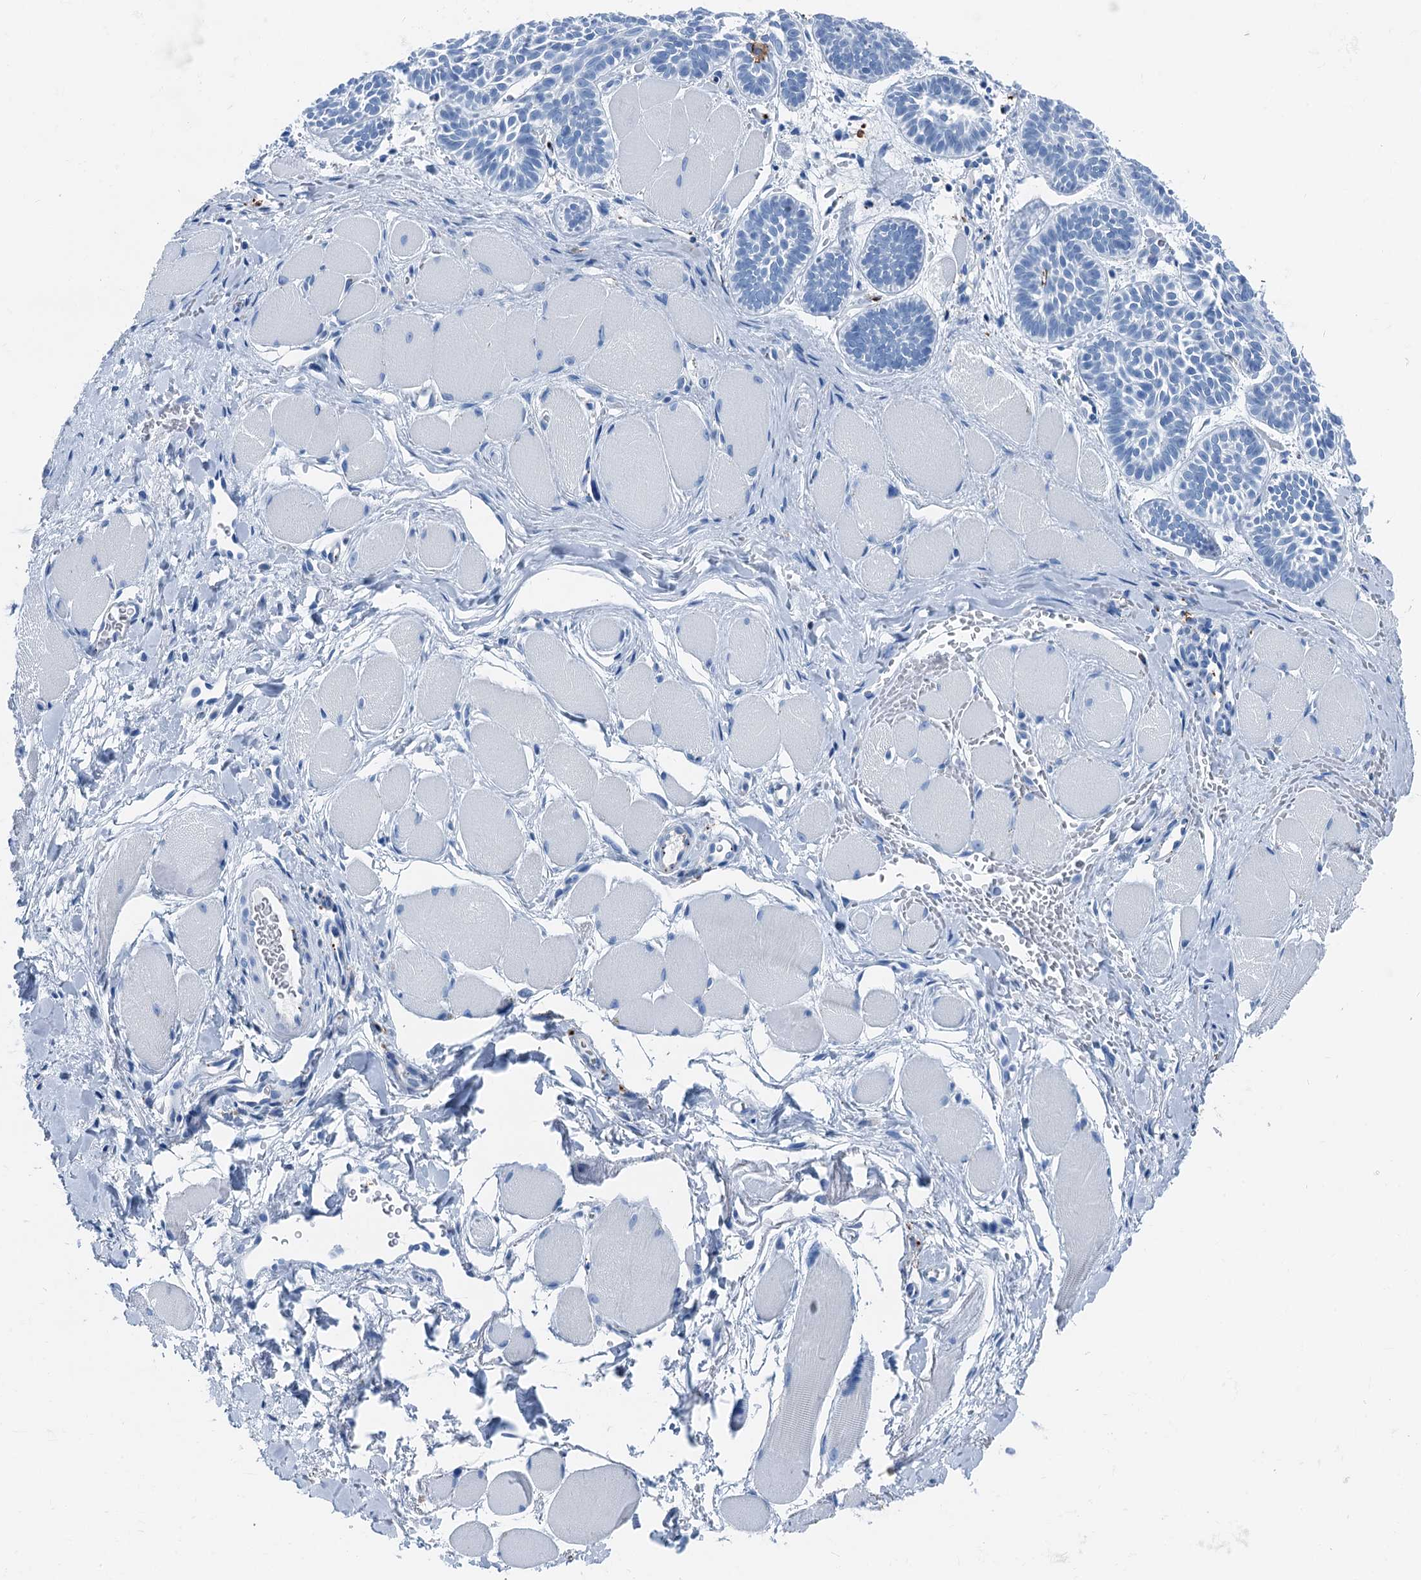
{"staining": {"intensity": "negative", "quantity": "none", "location": "none"}, "tissue": "skin cancer", "cell_type": "Tumor cells", "image_type": "cancer", "snomed": [{"axis": "morphology", "description": "Basal cell carcinoma"}, {"axis": "topography", "description": "Skin"}], "caption": "Immunohistochemical staining of basal cell carcinoma (skin) displays no significant expression in tumor cells.", "gene": "PLAC8", "patient": {"sex": "male", "age": 85}}